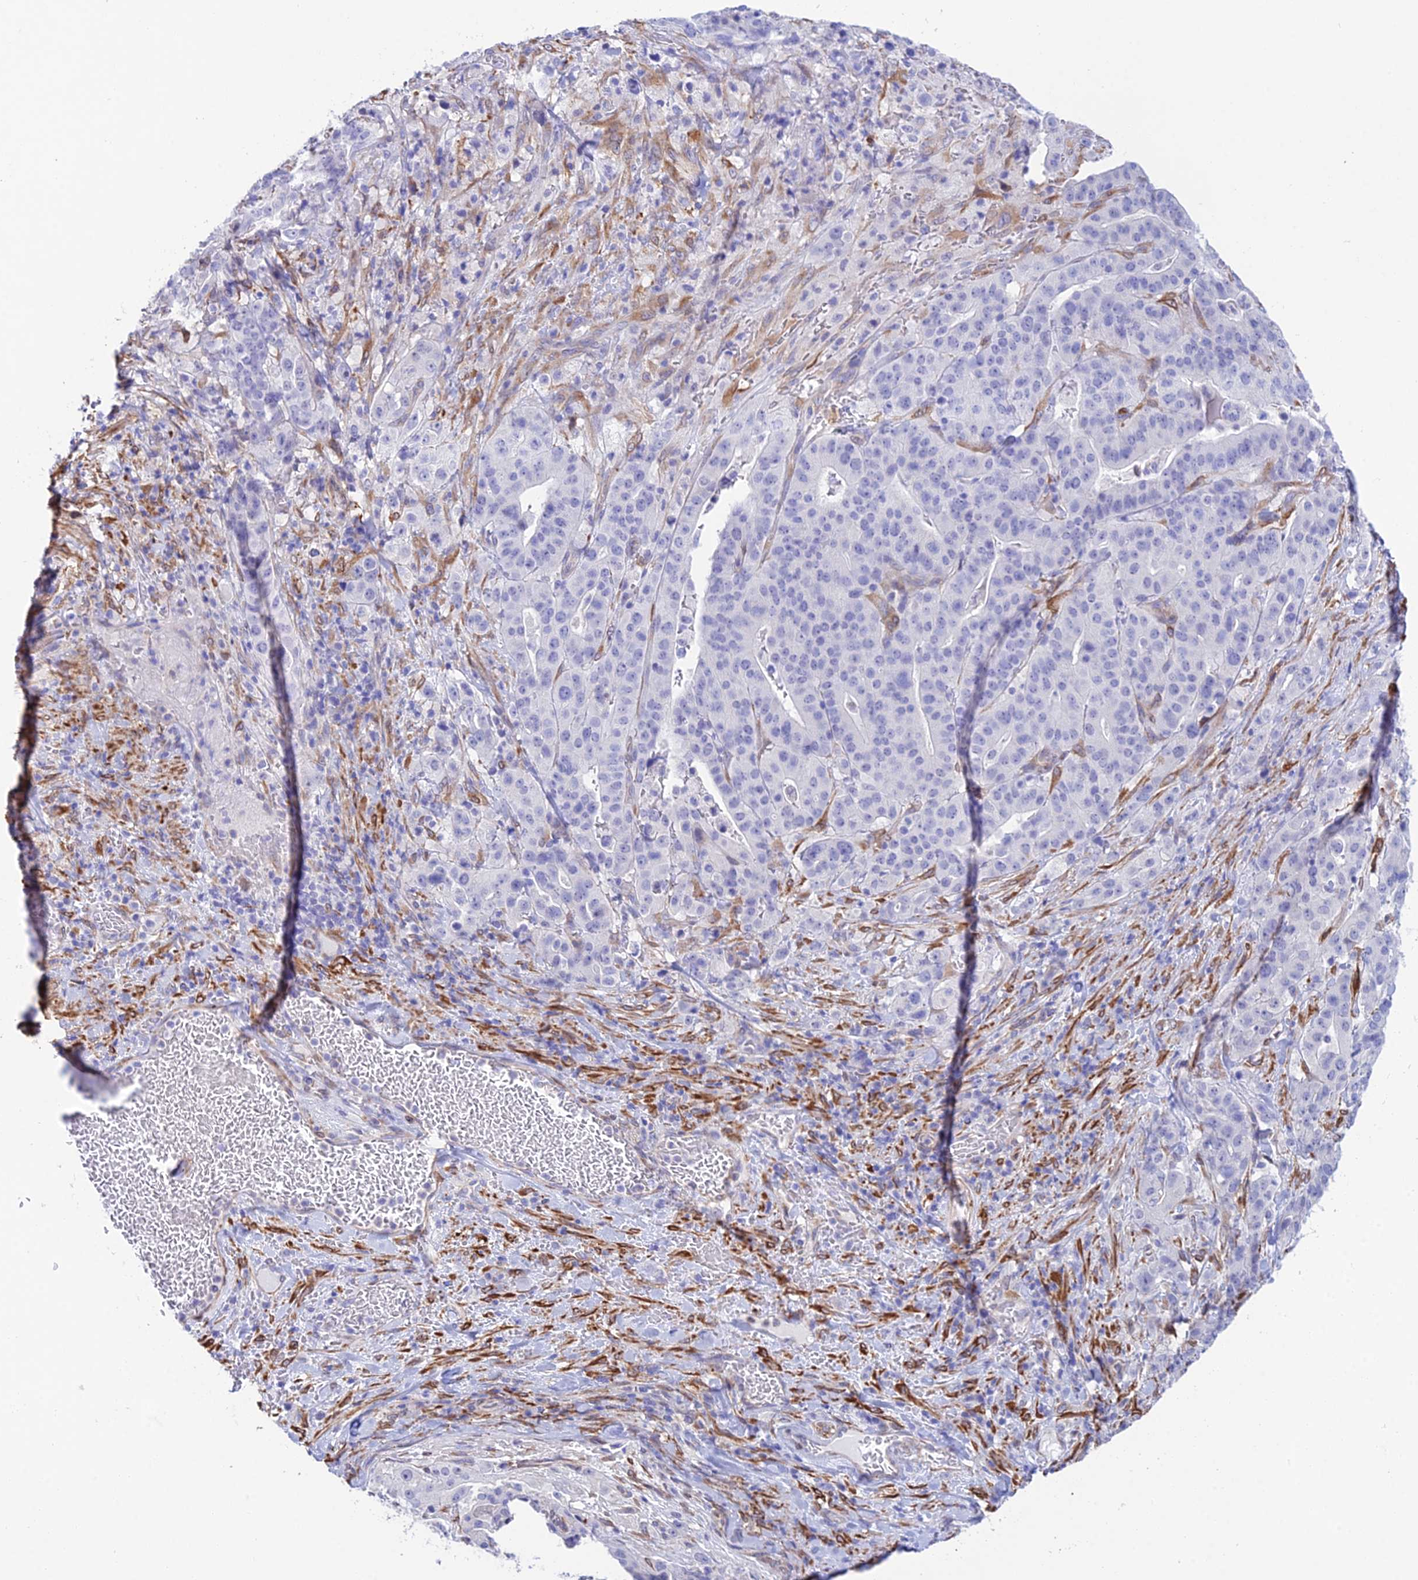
{"staining": {"intensity": "negative", "quantity": "none", "location": "none"}, "tissue": "stomach cancer", "cell_type": "Tumor cells", "image_type": "cancer", "snomed": [{"axis": "morphology", "description": "Adenocarcinoma, NOS"}, {"axis": "topography", "description": "Stomach"}], "caption": "The photomicrograph displays no staining of tumor cells in stomach cancer (adenocarcinoma).", "gene": "MXRA7", "patient": {"sex": "male", "age": 48}}